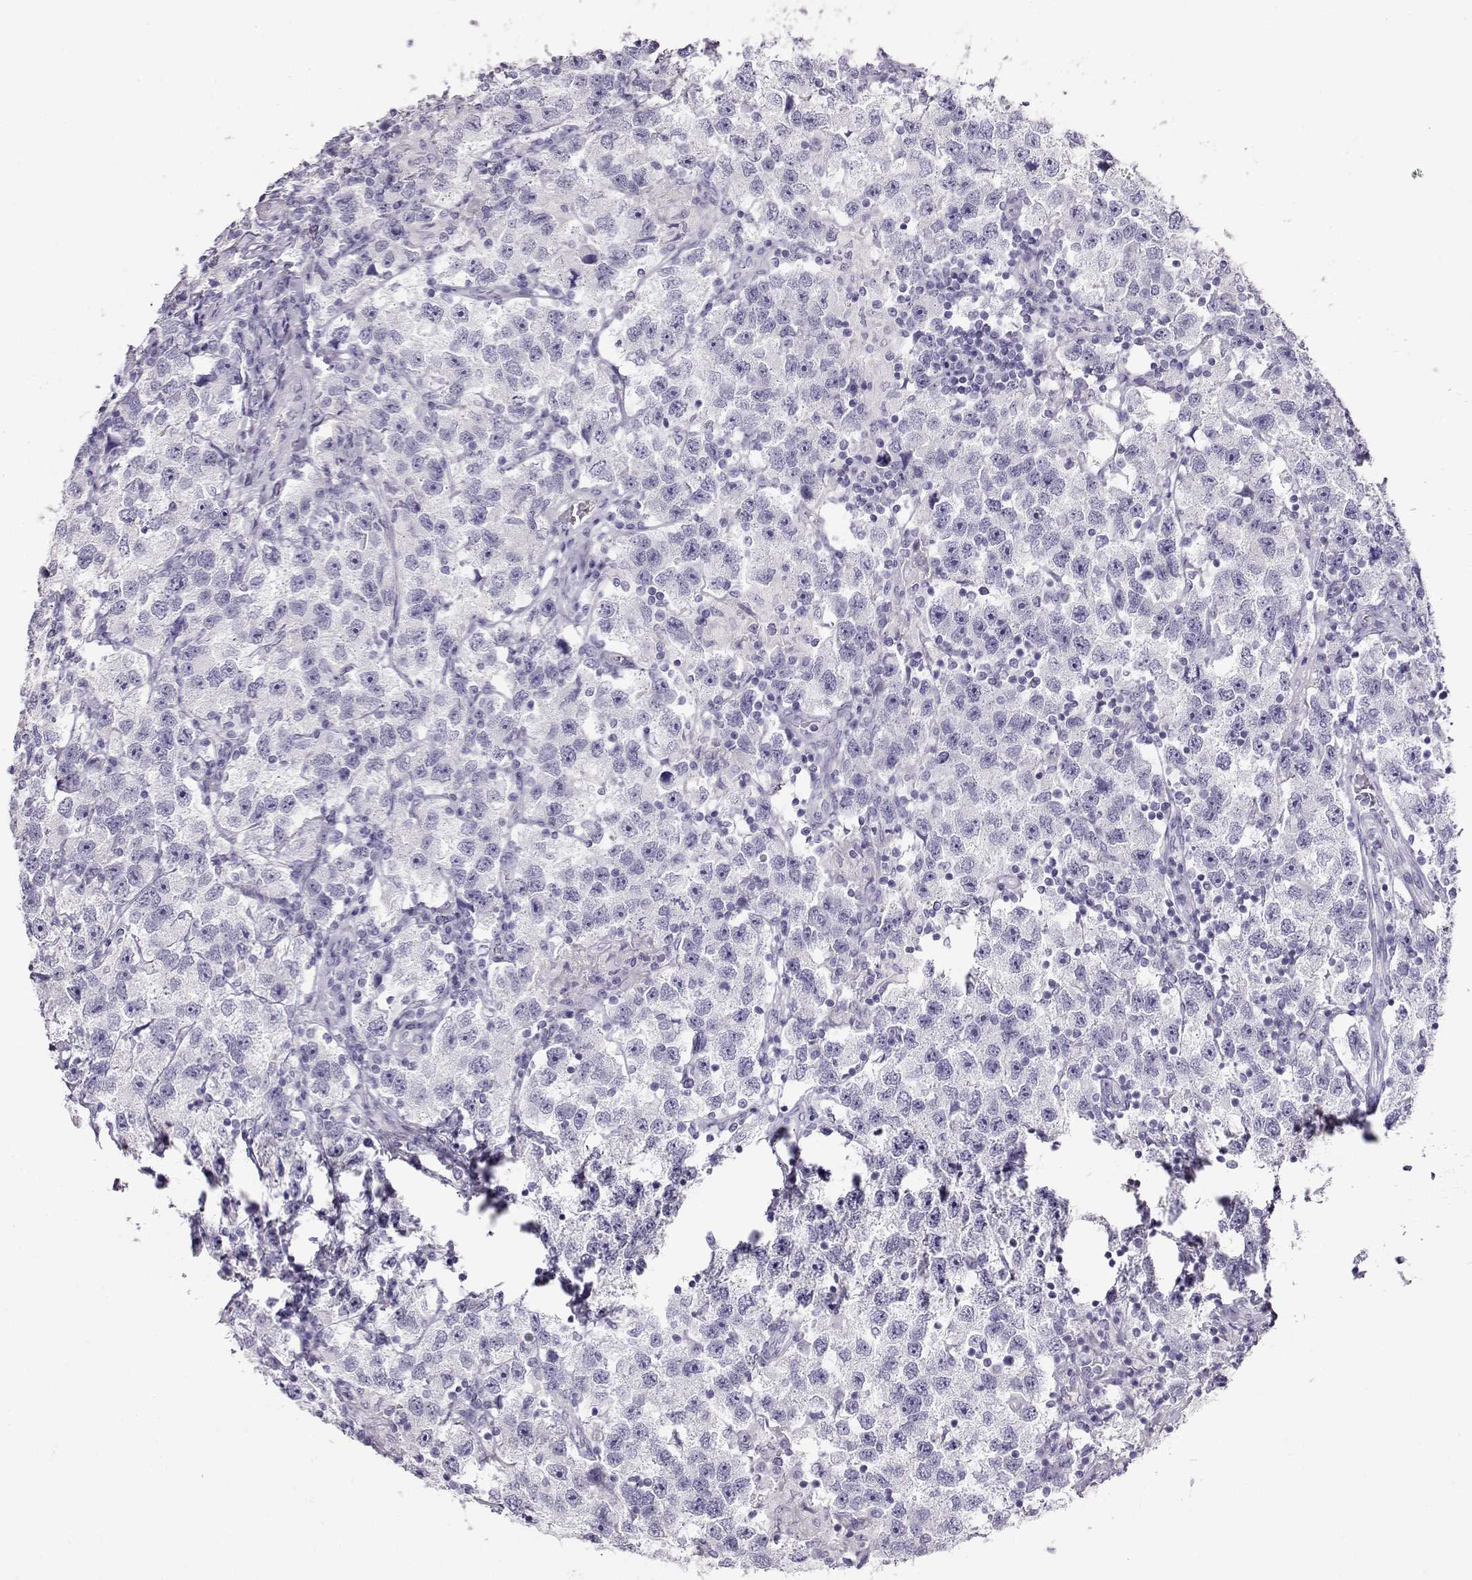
{"staining": {"intensity": "negative", "quantity": "none", "location": "none"}, "tissue": "testis cancer", "cell_type": "Tumor cells", "image_type": "cancer", "snomed": [{"axis": "morphology", "description": "Seminoma, NOS"}, {"axis": "topography", "description": "Testis"}], "caption": "High magnification brightfield microscopy of testis seminoma stained with DAB (3,3'-diaminobenzidine) (brown) and counterstained with hematoxylin (blue): tumor cells show no significant positivity.", "gene": "ACTN2", "patient": {"sex": "male", "age": 26}}